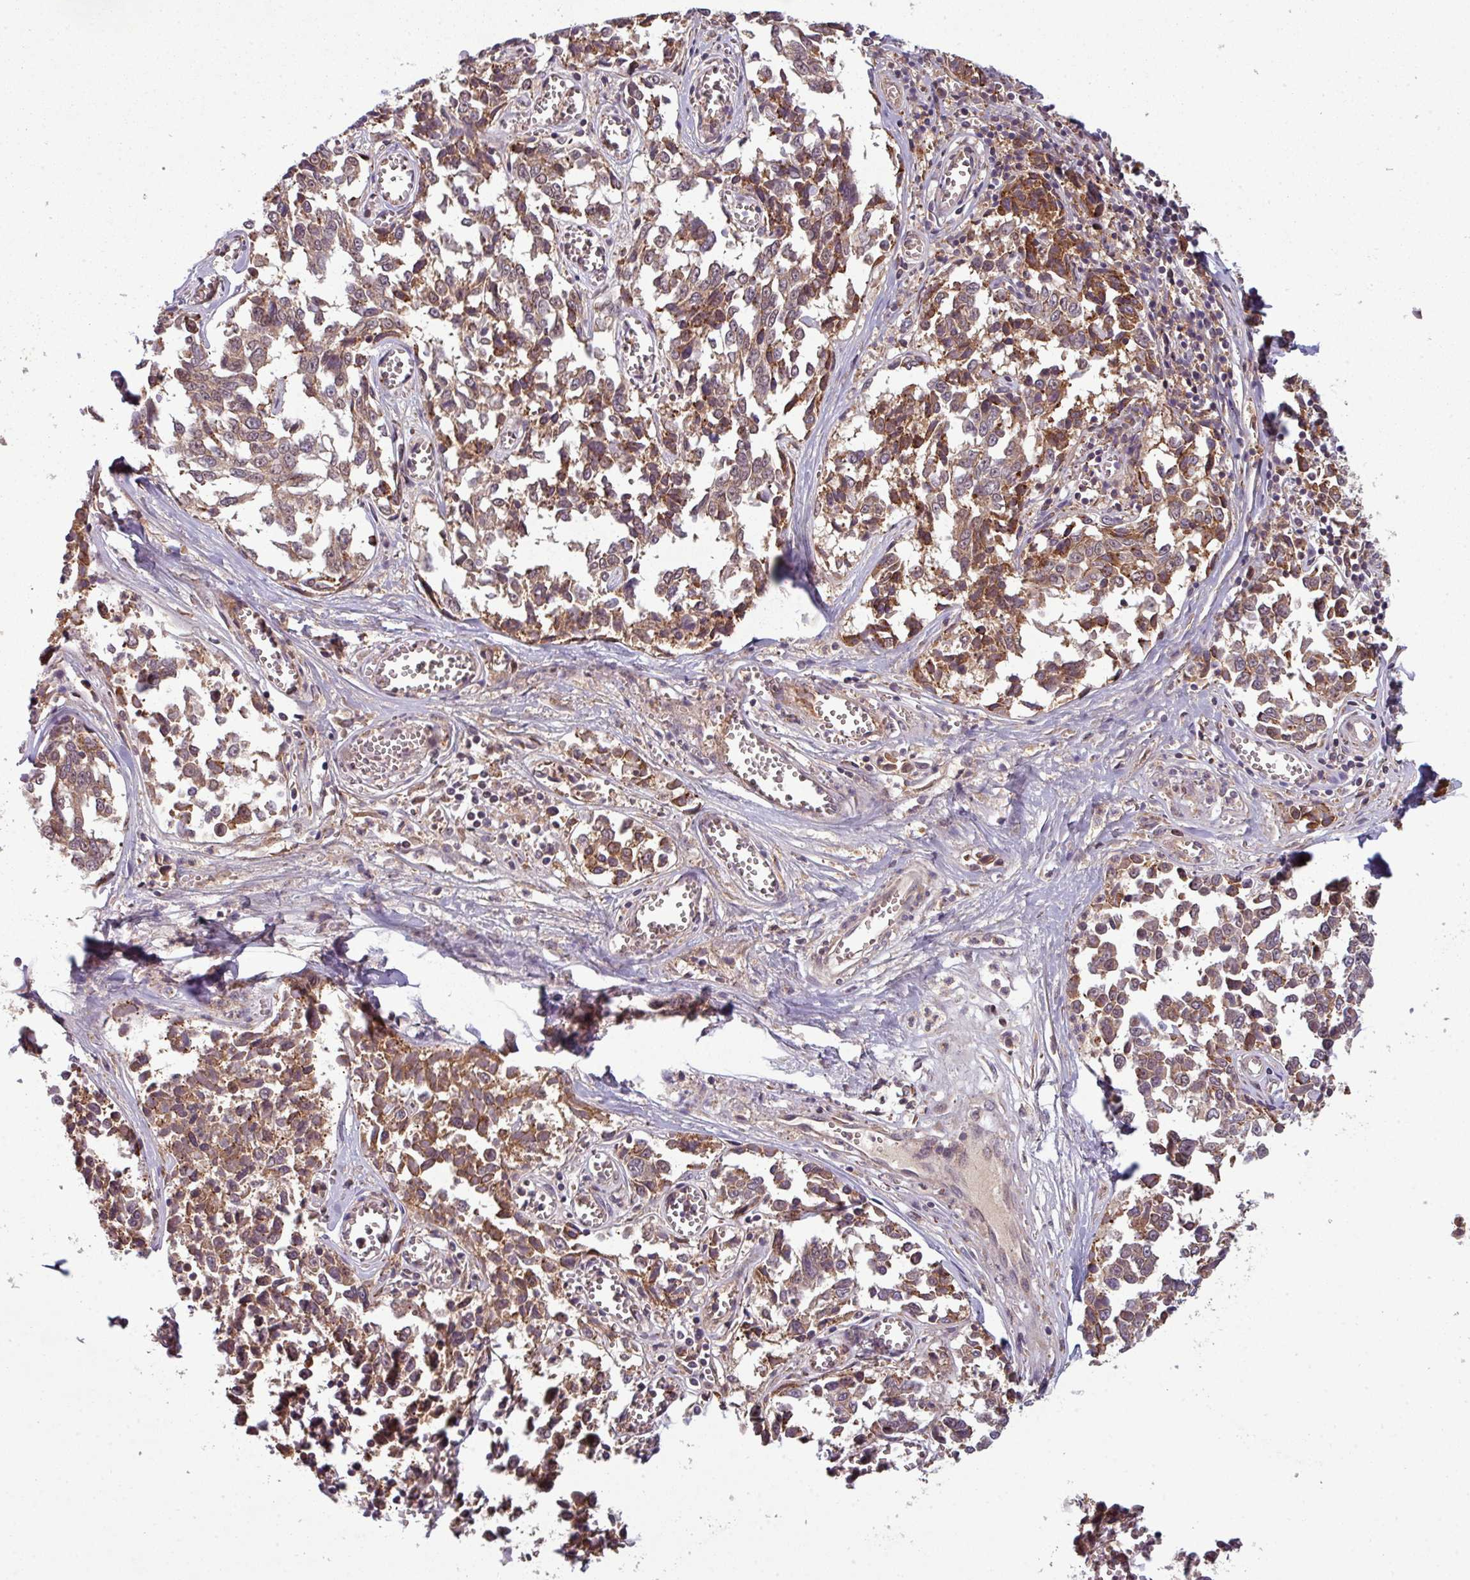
{"staining": {"intensity": "moderate", "quantity": ">75%", "location": "cytoplasmic/membranous"}, "tissue": "melanoma", "cell_type": "Tumor cells", "image_type": "cancer", "snomed": [{"axis": "morphology", "description": "Malignant melanoma, NOS"}, {"axis": "topography", "description": "Skin"}], "caption": "Protein staining of melanoma tissue displays moderate cytoplasmic/membranous positivity in about >75% of tumor cells. Immunohistochemistry stains the protein in brown and the nuclei are stained blue.", "gene": "GSKIP", "patient": {"sex": "female", "age": 64}}